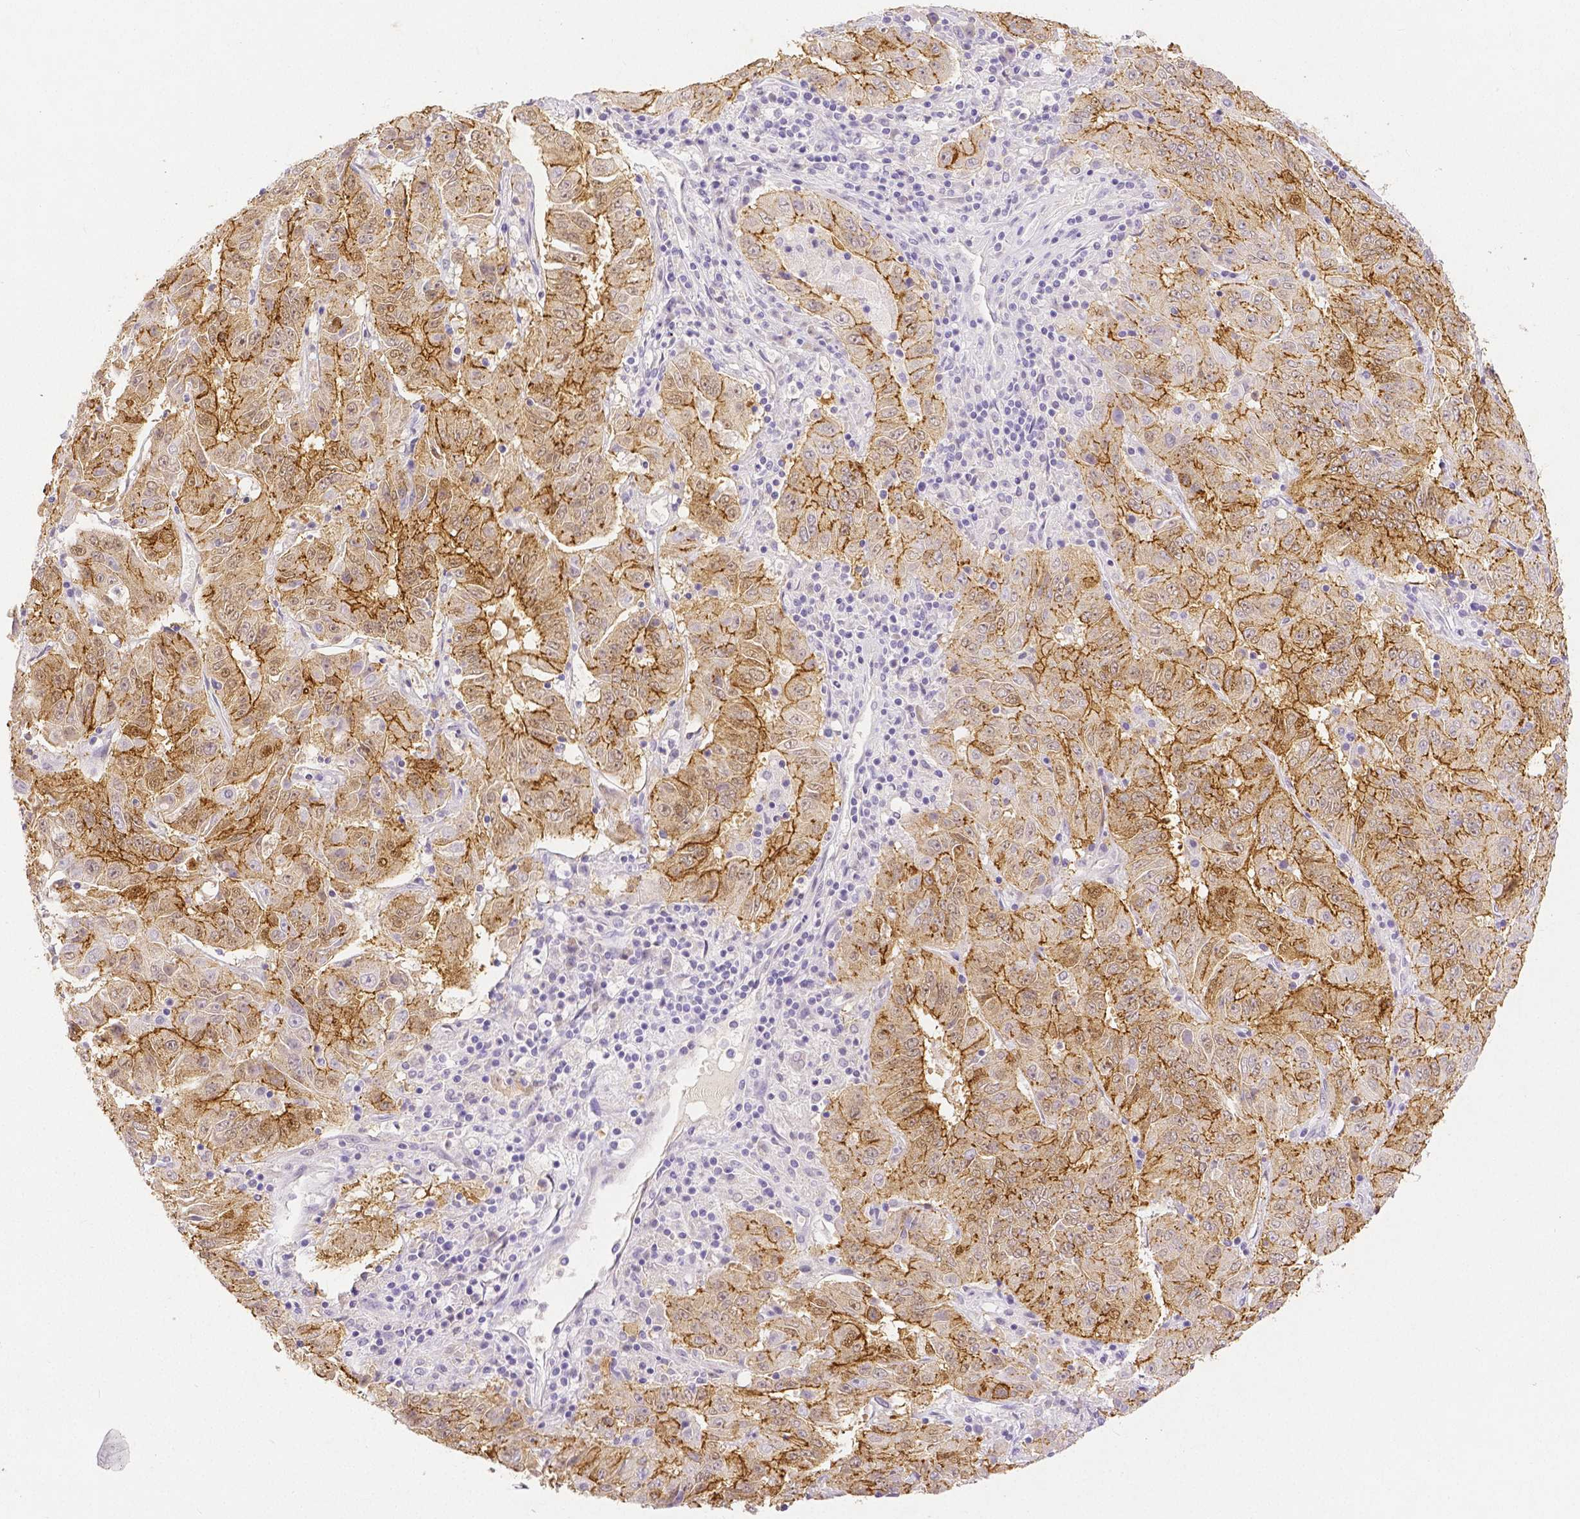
{"staining": {"intensity": "moderate", "quantity": "25%-75%", "location": "cytoplasmic/membranous"}, "tissue": "pancreatic cancer", "cell_type": "Tumor cells", "image_type": "cancer", "snomed": [{"axis": "morphology", "description": "Adenocarcinoma, NOS"}, {"axis": "topography", "description": "Pancreas"}], "caption": "A photomicrograph of human pancreatic cancer (adenocarcinoma) stained for a protein reveals moderate cytoplasmic/membranous brown staining in tumor cells. (Brightfield microscopy of DAB IHC at high magnification).", "gene": "OCLN", "patient": {"sex": "male", "age": 63}}